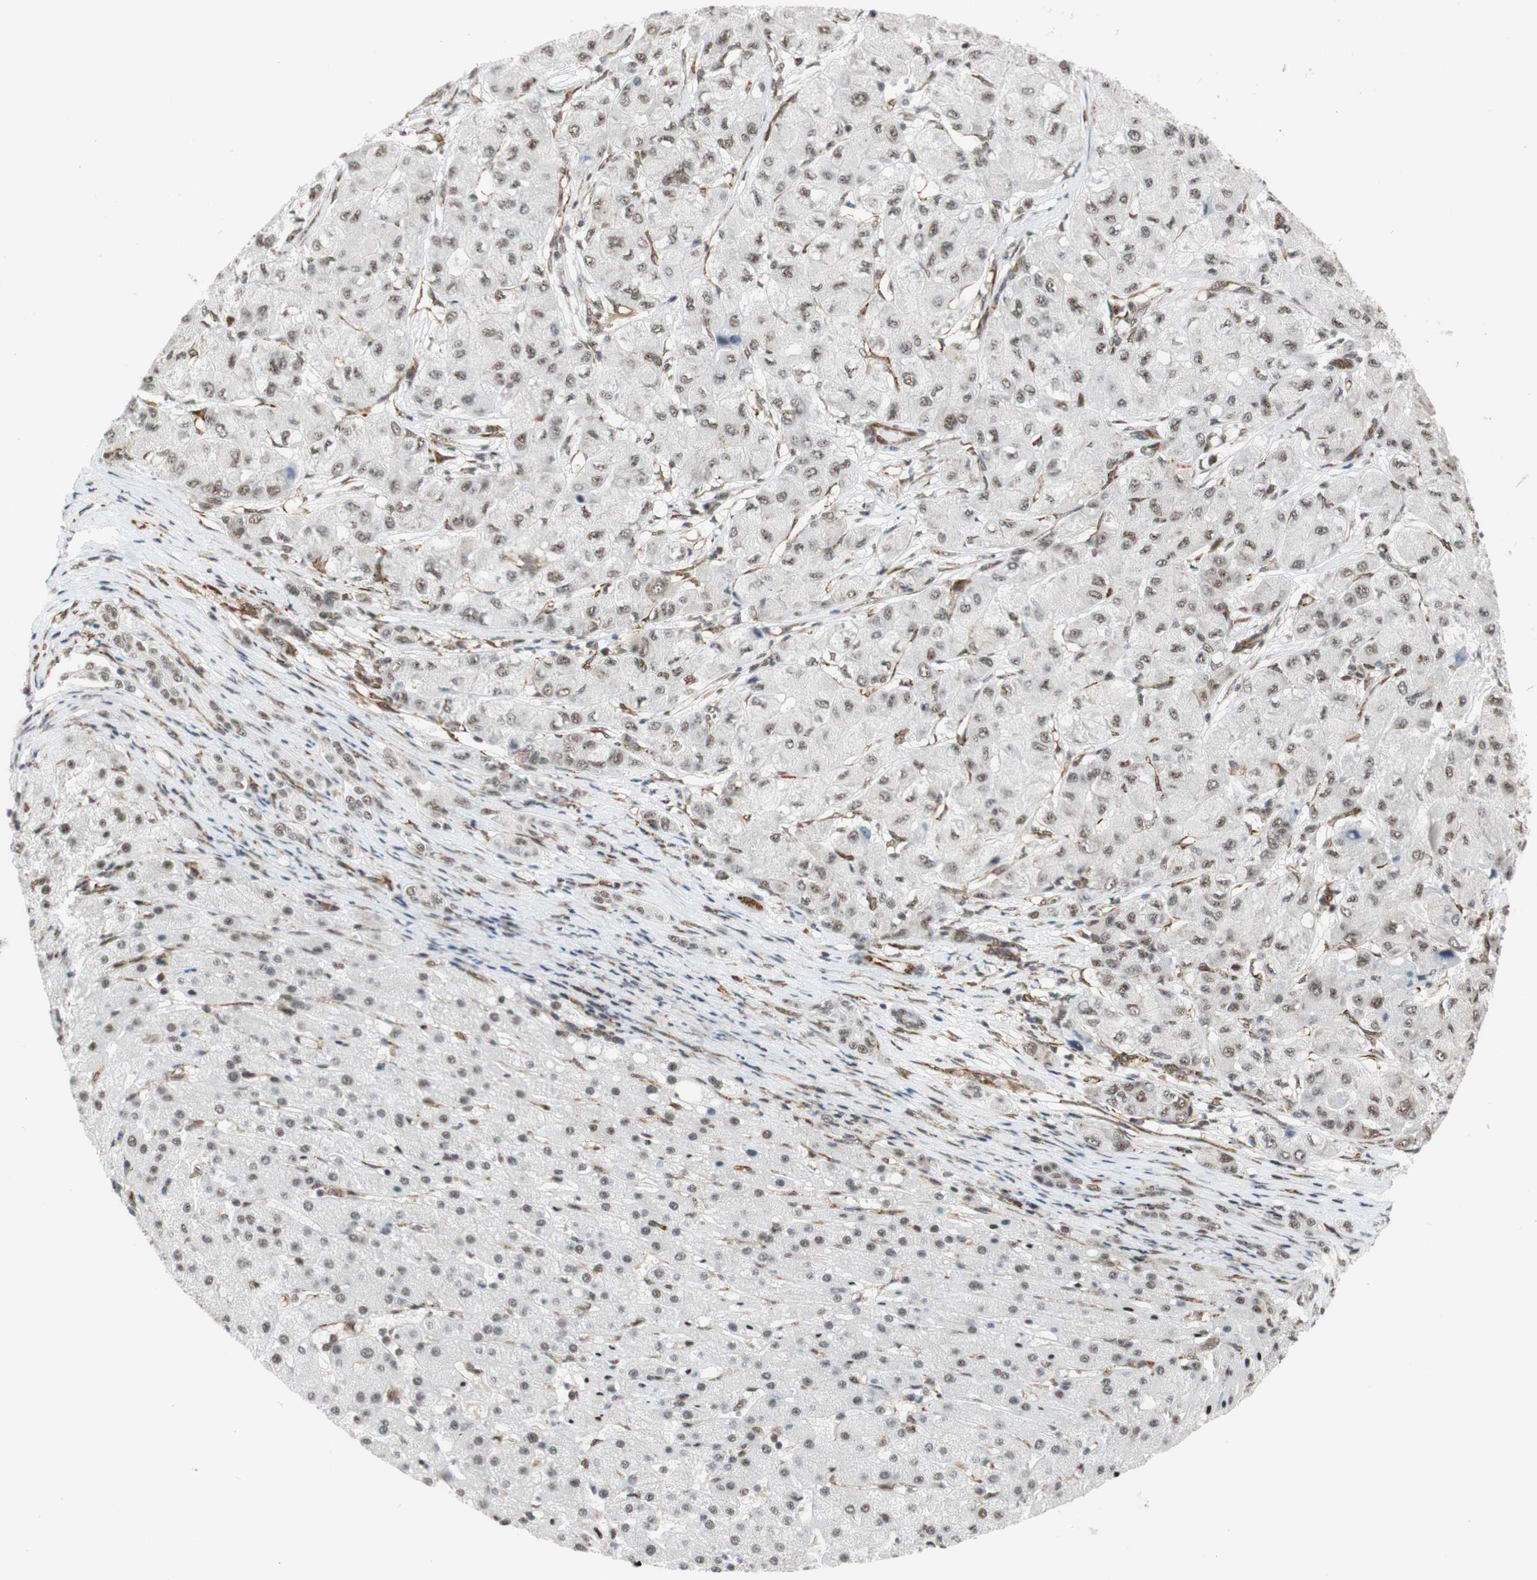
{"staining": {"intensity": "weak", "quantity": ">75%", "location": "nuclear"}, "tissue": "liver cancer", "cell_type": "Tumor cells", "image_type": "cancer", "snomed": [{"axis": "morphology", "description": "Carcinoma, Hepatocellular, NOS"}, {"axis": "topography", "description": "Liver"}], "caption": "Hepatocellular carcinoma (liver) was stained to show a protein in brown. There is low levels of weak nuclear staining in about >75% of tumor cells.", "gene": "SAP18", "patient": {"sex": "male", "age": 80}}